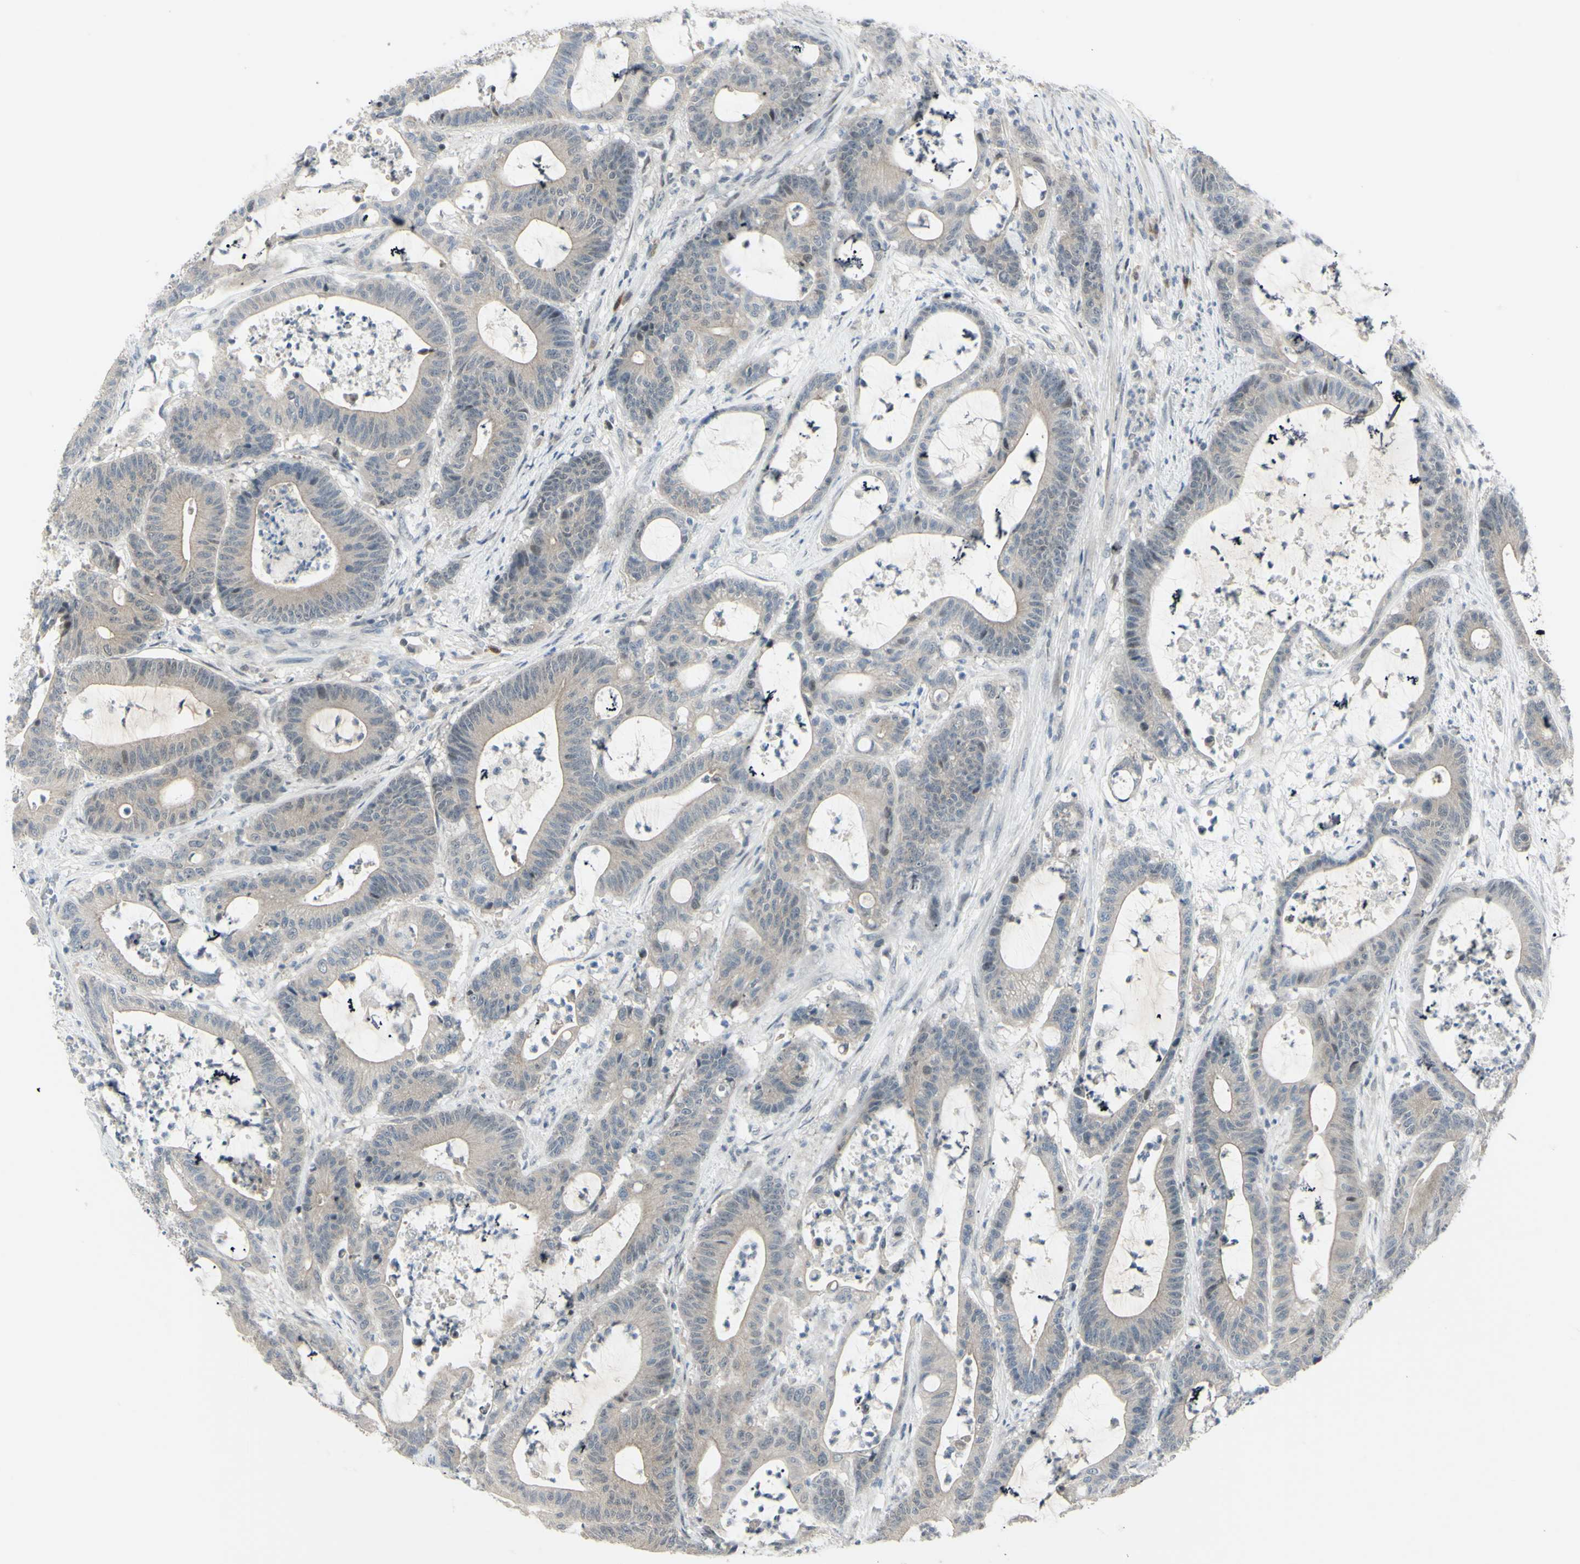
{"staining": {"intensity": "negative", "quantity": "none", "location": "none"}, "tissue": "colorectal cancer", "cell_type": "Tumor cells", "image_type": "cancer", "snomed": [{"axis": "morphology", "description": "Adenocarcinoma, NOS"}, {"axis": "topography", "description": "Colon"}], "caption": "Immunohistochemistry of human colorectal adenocarcinoma shows no staining in tumor cells.", "gene": "ETNK1", "patient": {"sex": "female", "age": 84}}